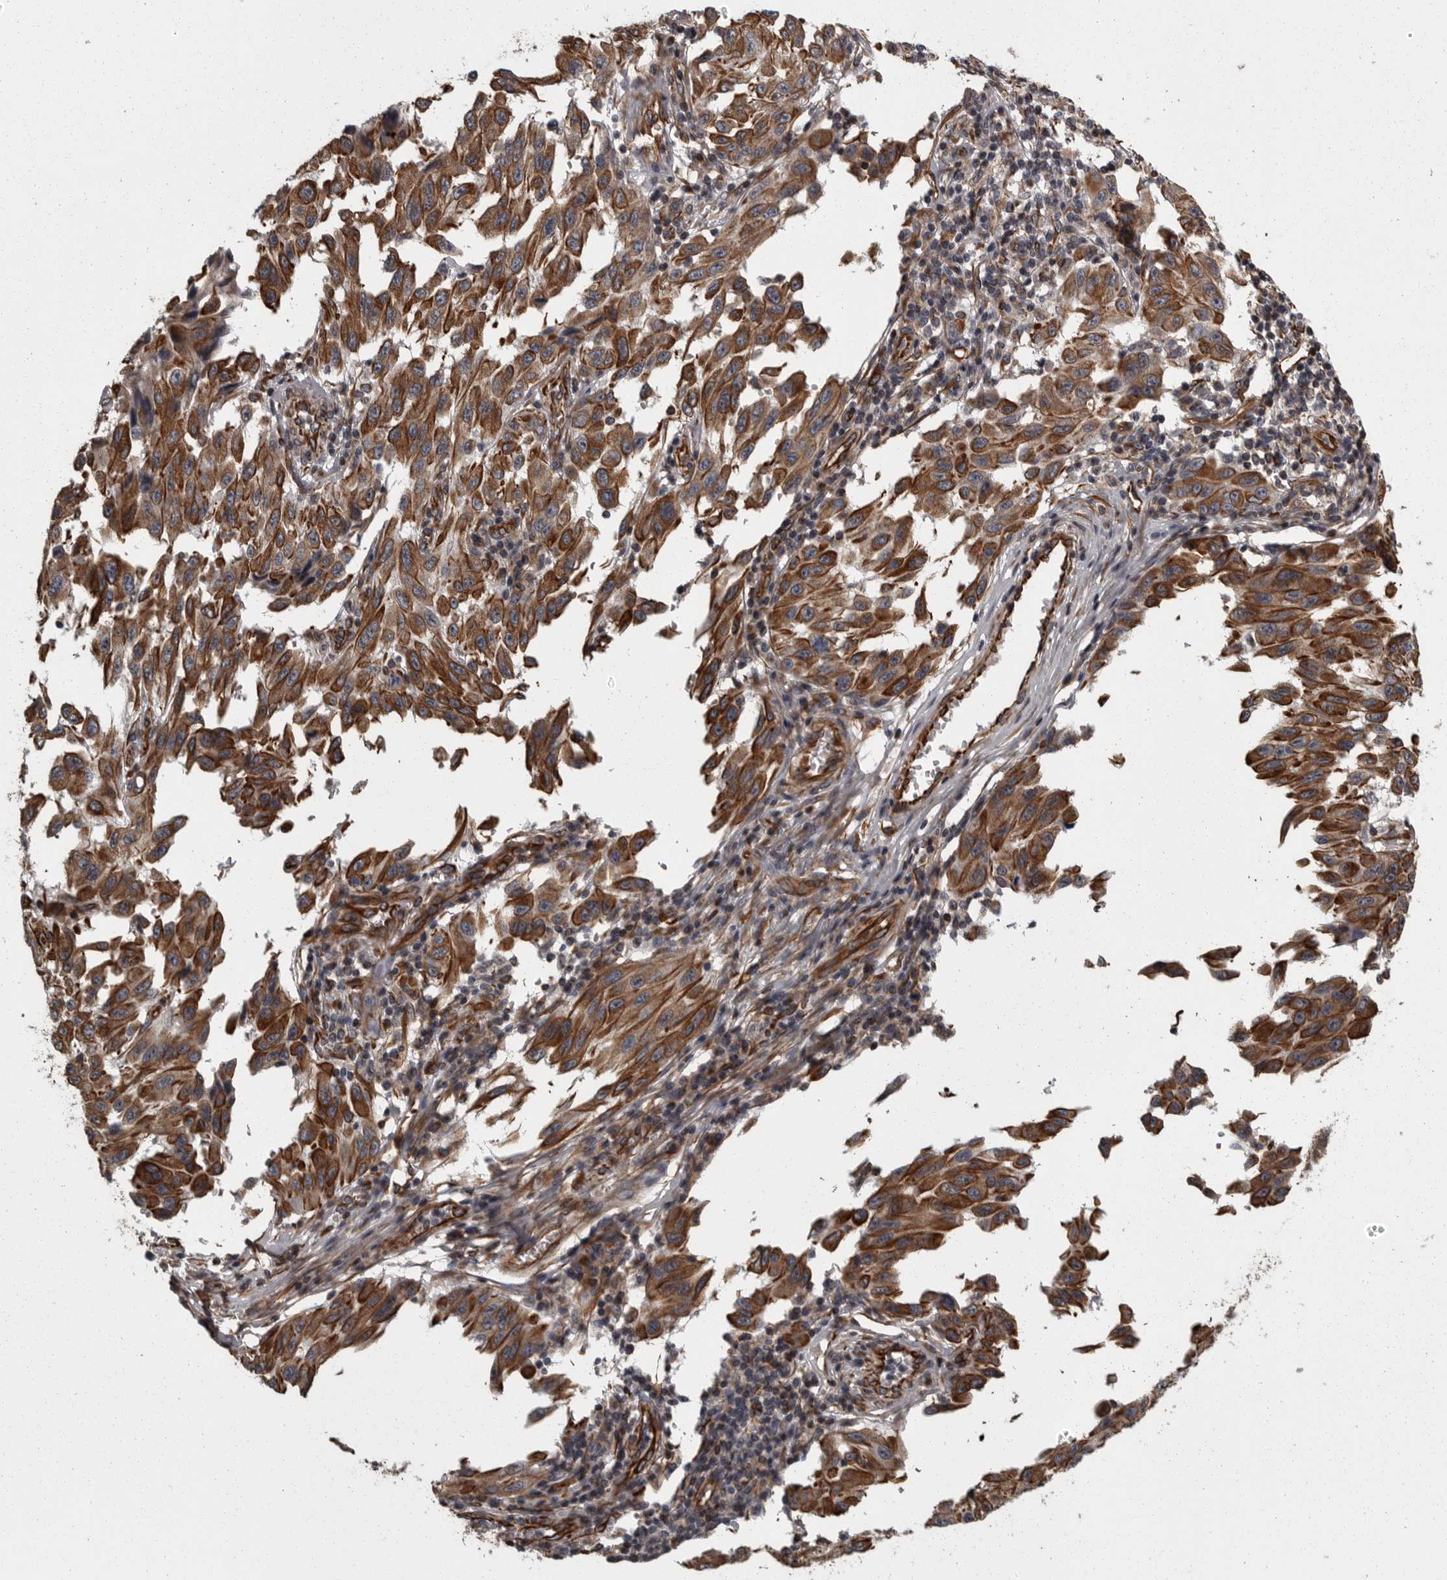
{"staining": {"intensity": "moderate", "quantity": ">75%", "location": "cytoplasmic/membranous"}, "tissue": "melanoma", "cell_type": "Tumor cells", "image_type": "cancer", "snomed": [{"axis": "morphology", "description": "Malignant melanoma, NOS"}, {"axis": "topography", "description": "Skin"}], "caption": "IHC micrograph of neoplastic tissue: human malignant melanoma stained using immunohistochemistry (IHC) demonstrates medium levels of moderate protein expression localized specifically in the cytoplasmic/membranous of tumor cells, appearing as a cytoplasmic/membranous brown color.", "gene": "FAAP100", "patient": {"sex": "male", "age": 30}}